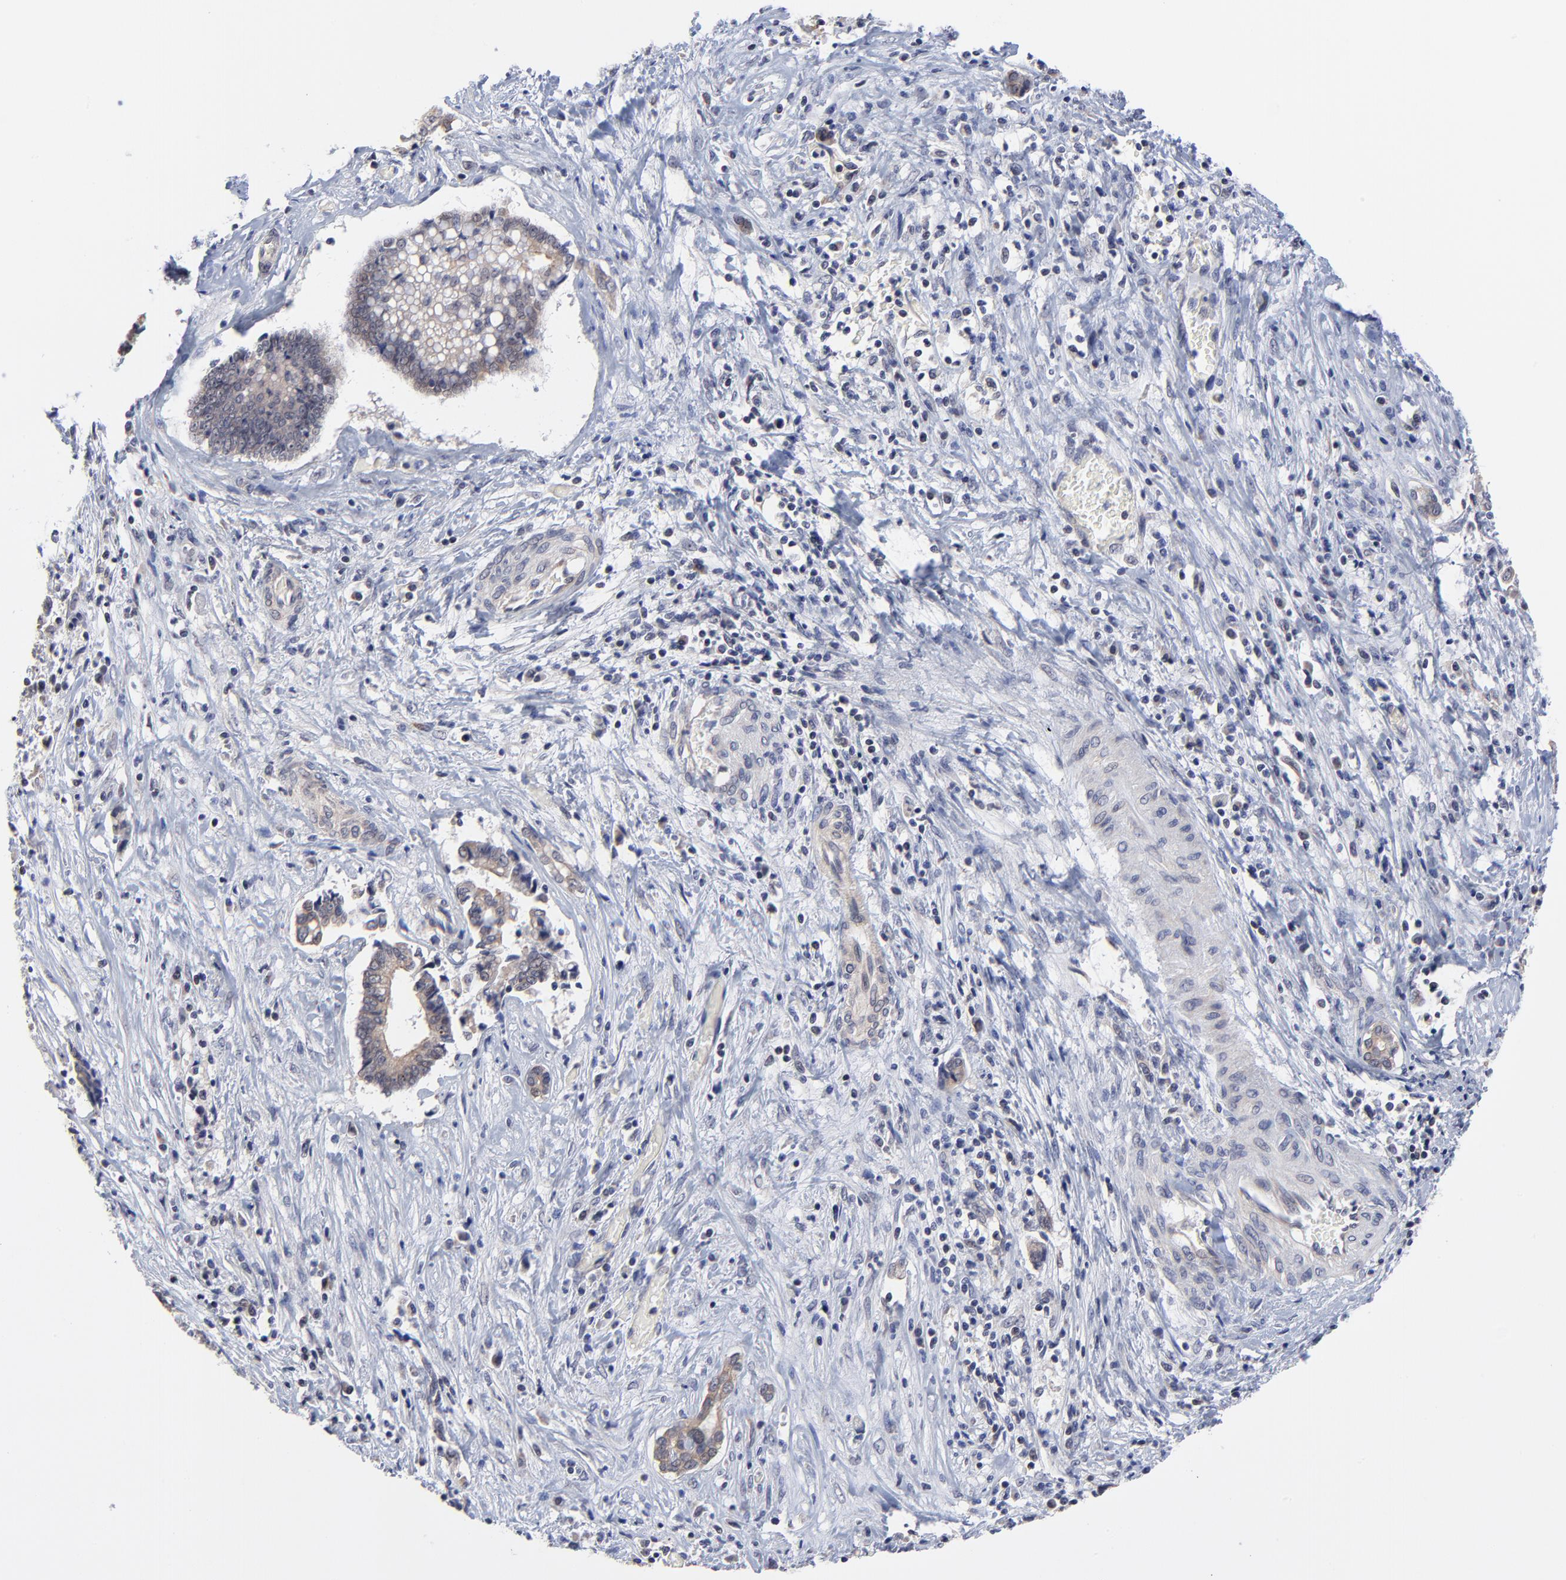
{"staining": {"intensity": "weak", "quantity": ">75%", "location": "cytoplasmic/membranous"}, "tissue": "liver cancer", "cell_type": "Tumor cells", "image_type": "cancer", "snomed": [{"axis": "morphology", "description": "Cholangiocarcinoma"}, {"axis": "topography", "description": "Liver"}], "caption": "A brown stain highlights weak cytoplasmic/membranous staining of a protein in liver cancer (cholangiocarcinoma) tumor cells.", "gene": "FBXO8", "patient": {"sex": "male", "age": 57}}